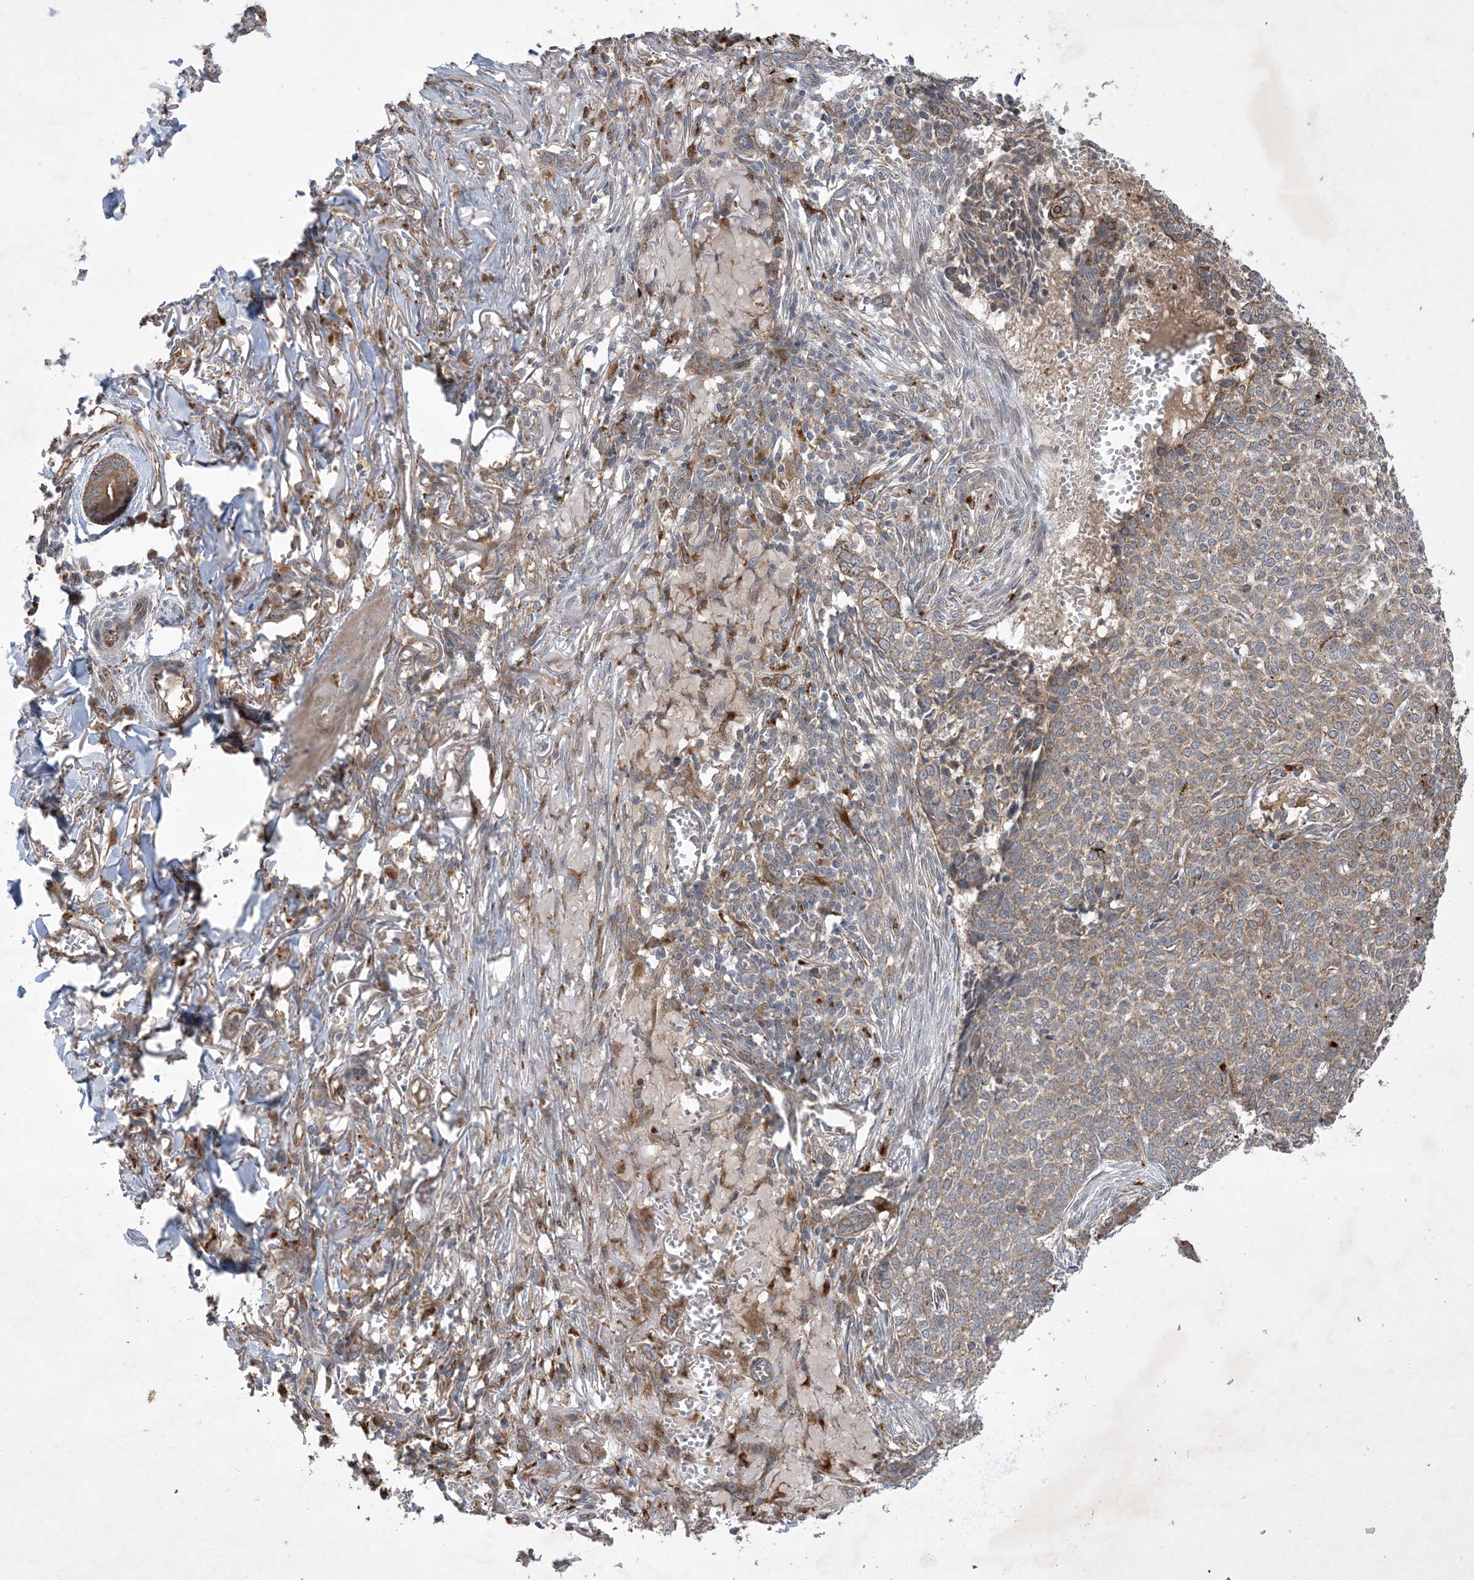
{"staining": {"intensity": "moderate", "quantity": ">75%", "location": "cytoplasmic/membranous"}, "tissue": "skin cancer", "cell_type": "Tumor cells", "image_type": "cancer", "snomed": [{"axis": "morphology", "description": "Basal cell carcinoma"}, {"axis": "topography", "description": "Skin"}], "caption": "Protein expression by immunohistochemistry (IHC) displays moderate cytoplasmic/membranous staining in about >75% of tumor cells in skin cancer.", "gene": "MRPS18A", "patient": {"sex": "male", "age": 85}}